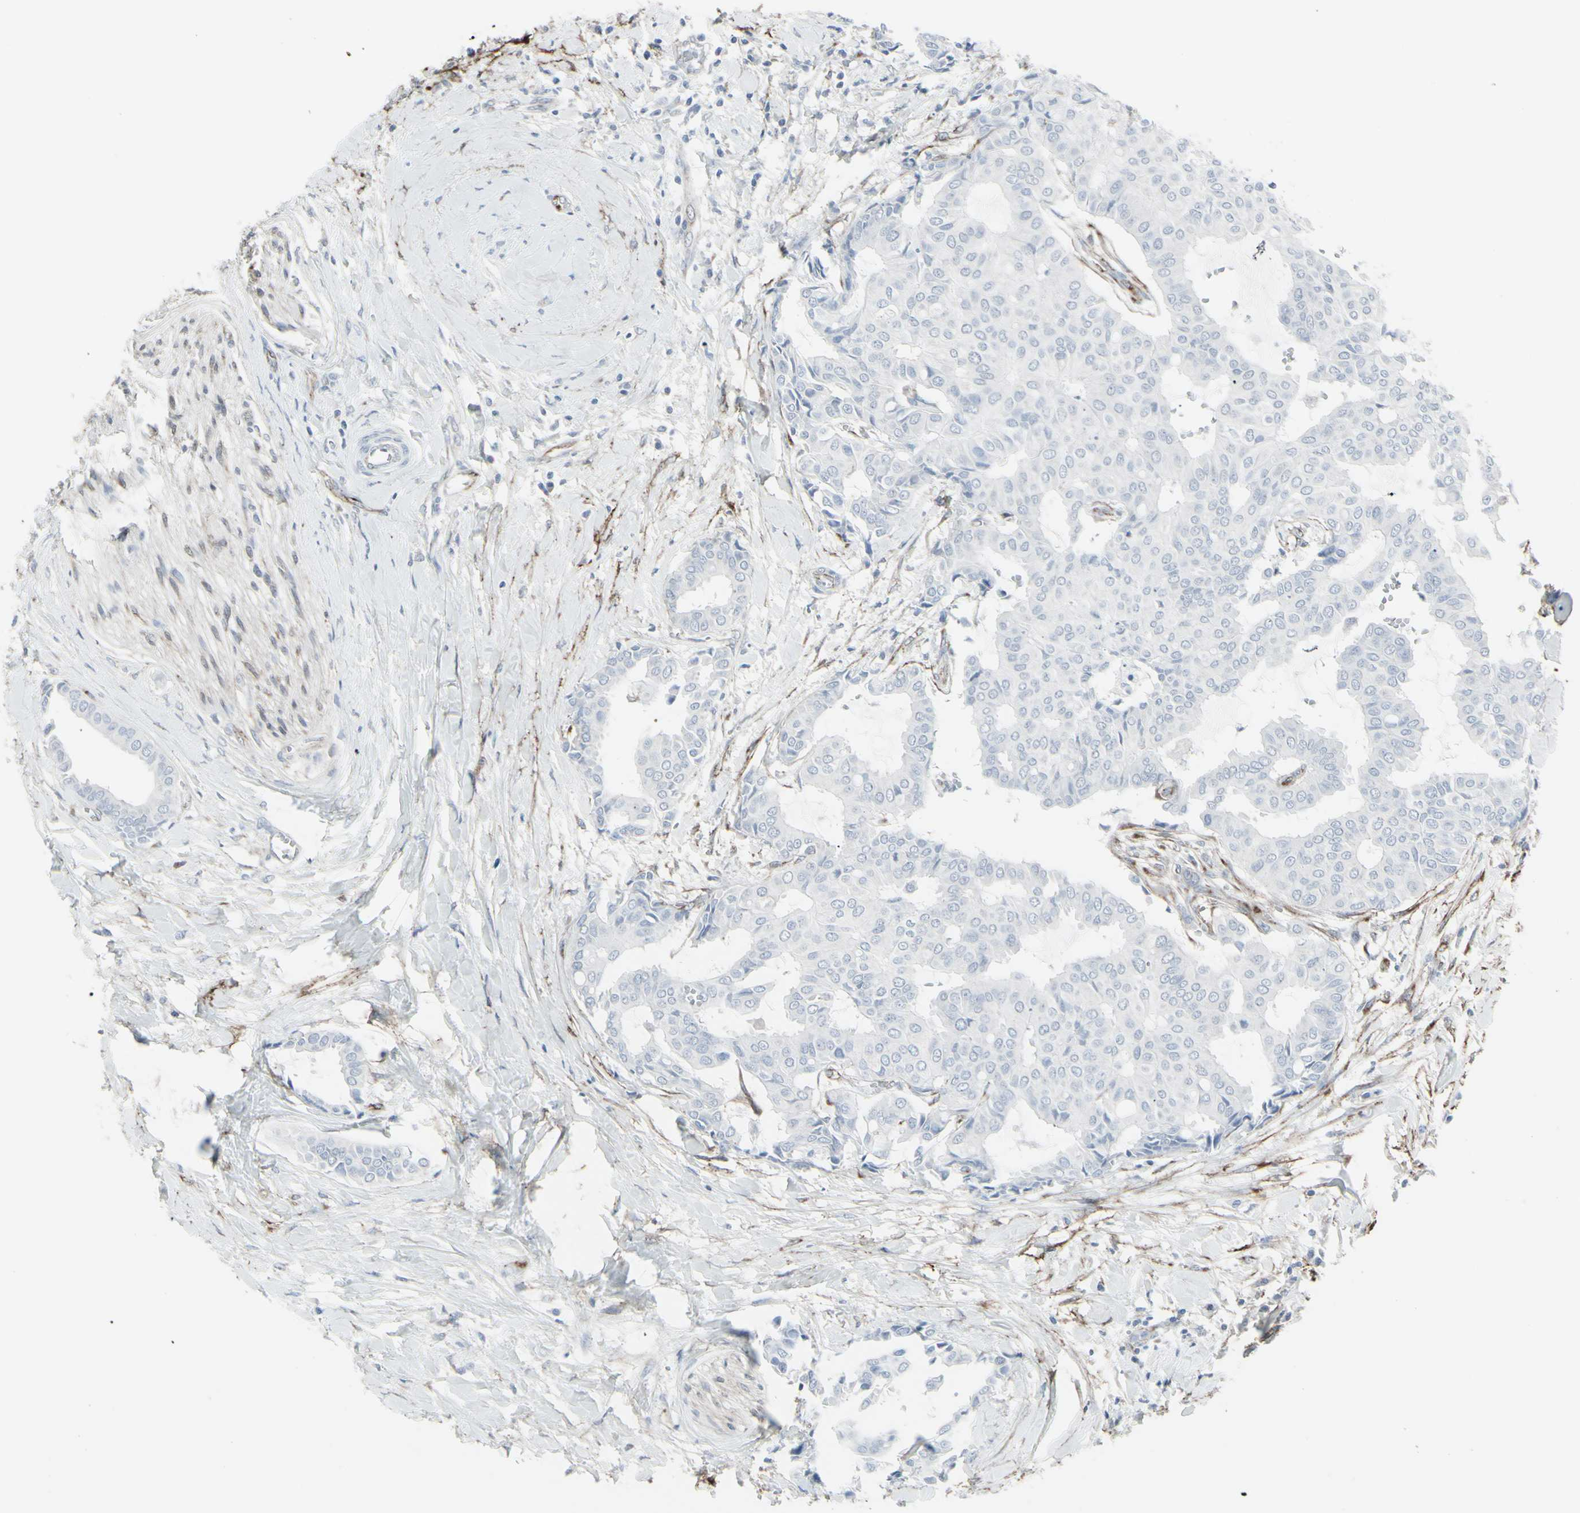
{"staining": {"intensity": "moderate", "quantity": "<25%", "location": "cytoplasmic/membranous"}, "tissue": "head and neck cancer", "cell_type": "Tumor cells", "image_type": "cancer", "snomed": [{"axis": "morphology", "description": "Adenocarcinoma, NOS"}, {"axis": "topography", "description": "Salivary gland"}, {"axis": "topography", "description": "Head-Neck"}], "caption": "Moderate cytoplasmic/membranous staining for a protein is identified in approximately <25% of tumor cells of head and neck adenocarcinoma using immunohistochemistry.", "gene": "GJA1", "patient": {"sex": "female", "age": 59}}